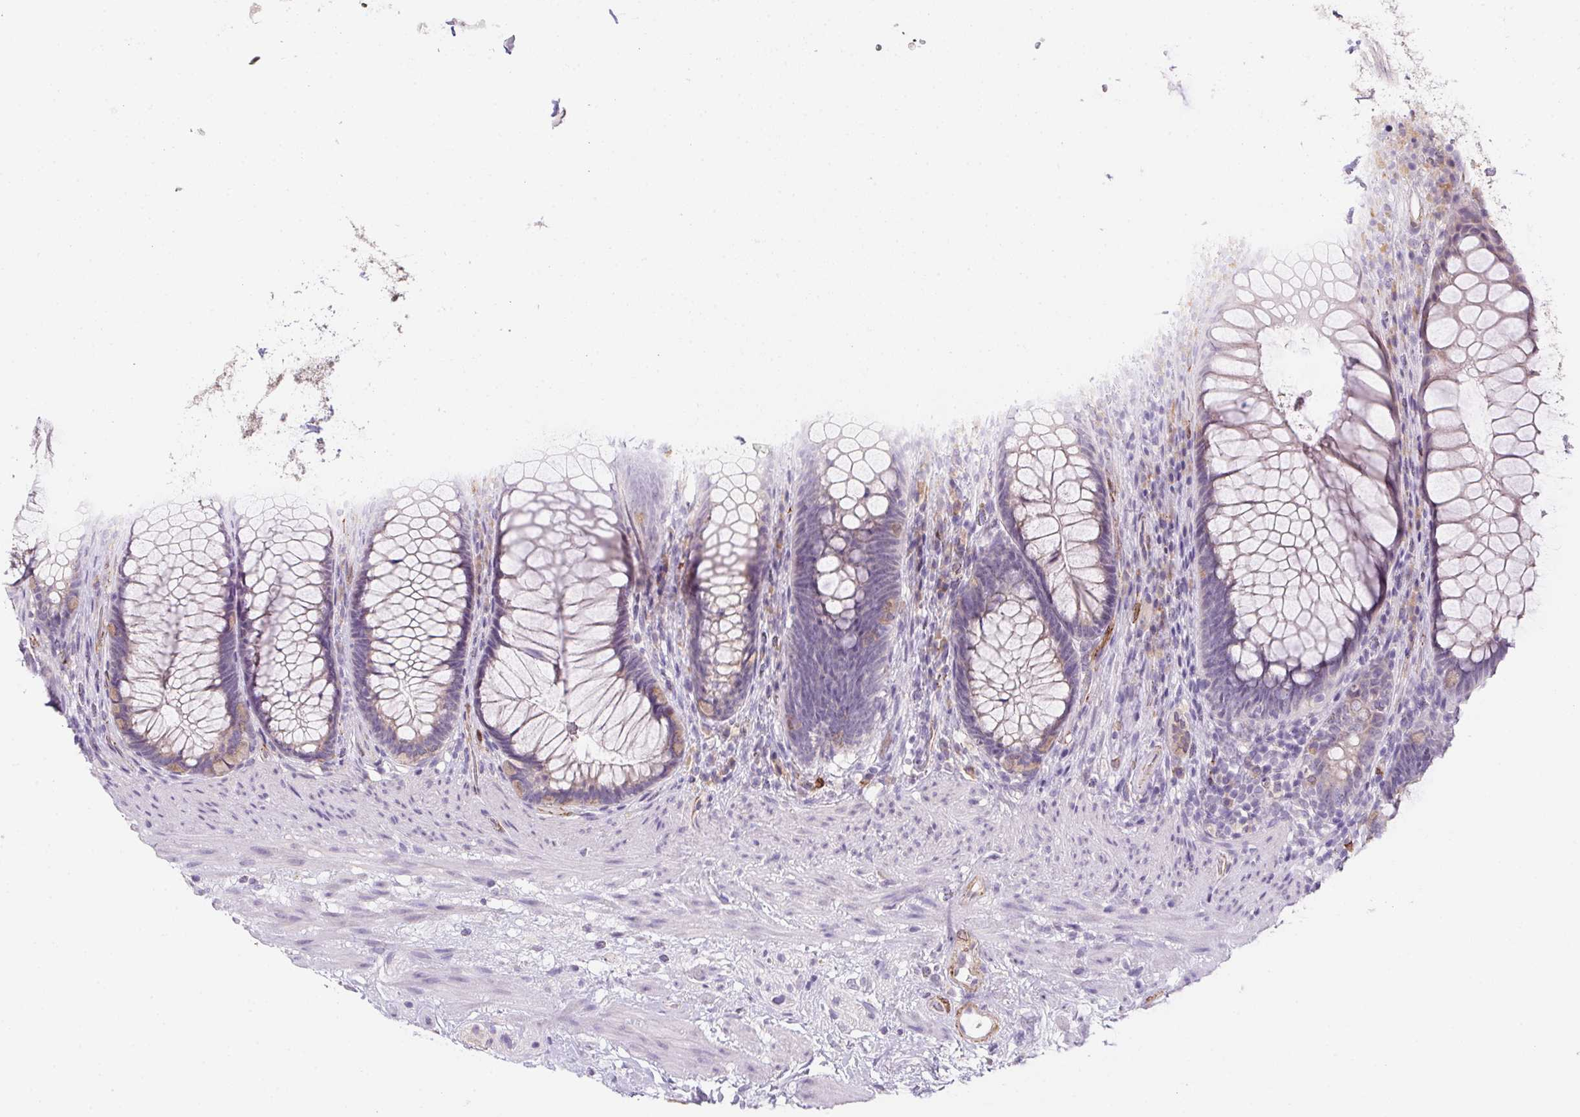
{"staining": {"intensity": "weak", "quantity": "<25%", "location": "cytoplasmic/membranous"}, "tissue": "rectum", "cell_type": "Glandular cells", "image_type": "normal", "snomed": [{"axis": "morphology", "description": "Normal tissue, NOS"}, {"axis": "topography", "description": "Smooth muscle"}, {"axis": "topography", "description": "Rectum"}], "caption": "Immunohistochemistry of unremarkable rectum displays no expression in glandular cells. Brightfield microscopy of immunohistochemistry (IHC) stained with DAB (3,3'-diaminobenzidine) (brown) and hematoxylin (blue), captured at high magnification.", "gene": "HRC", "patient": {"sex": "male", "age": 53}}